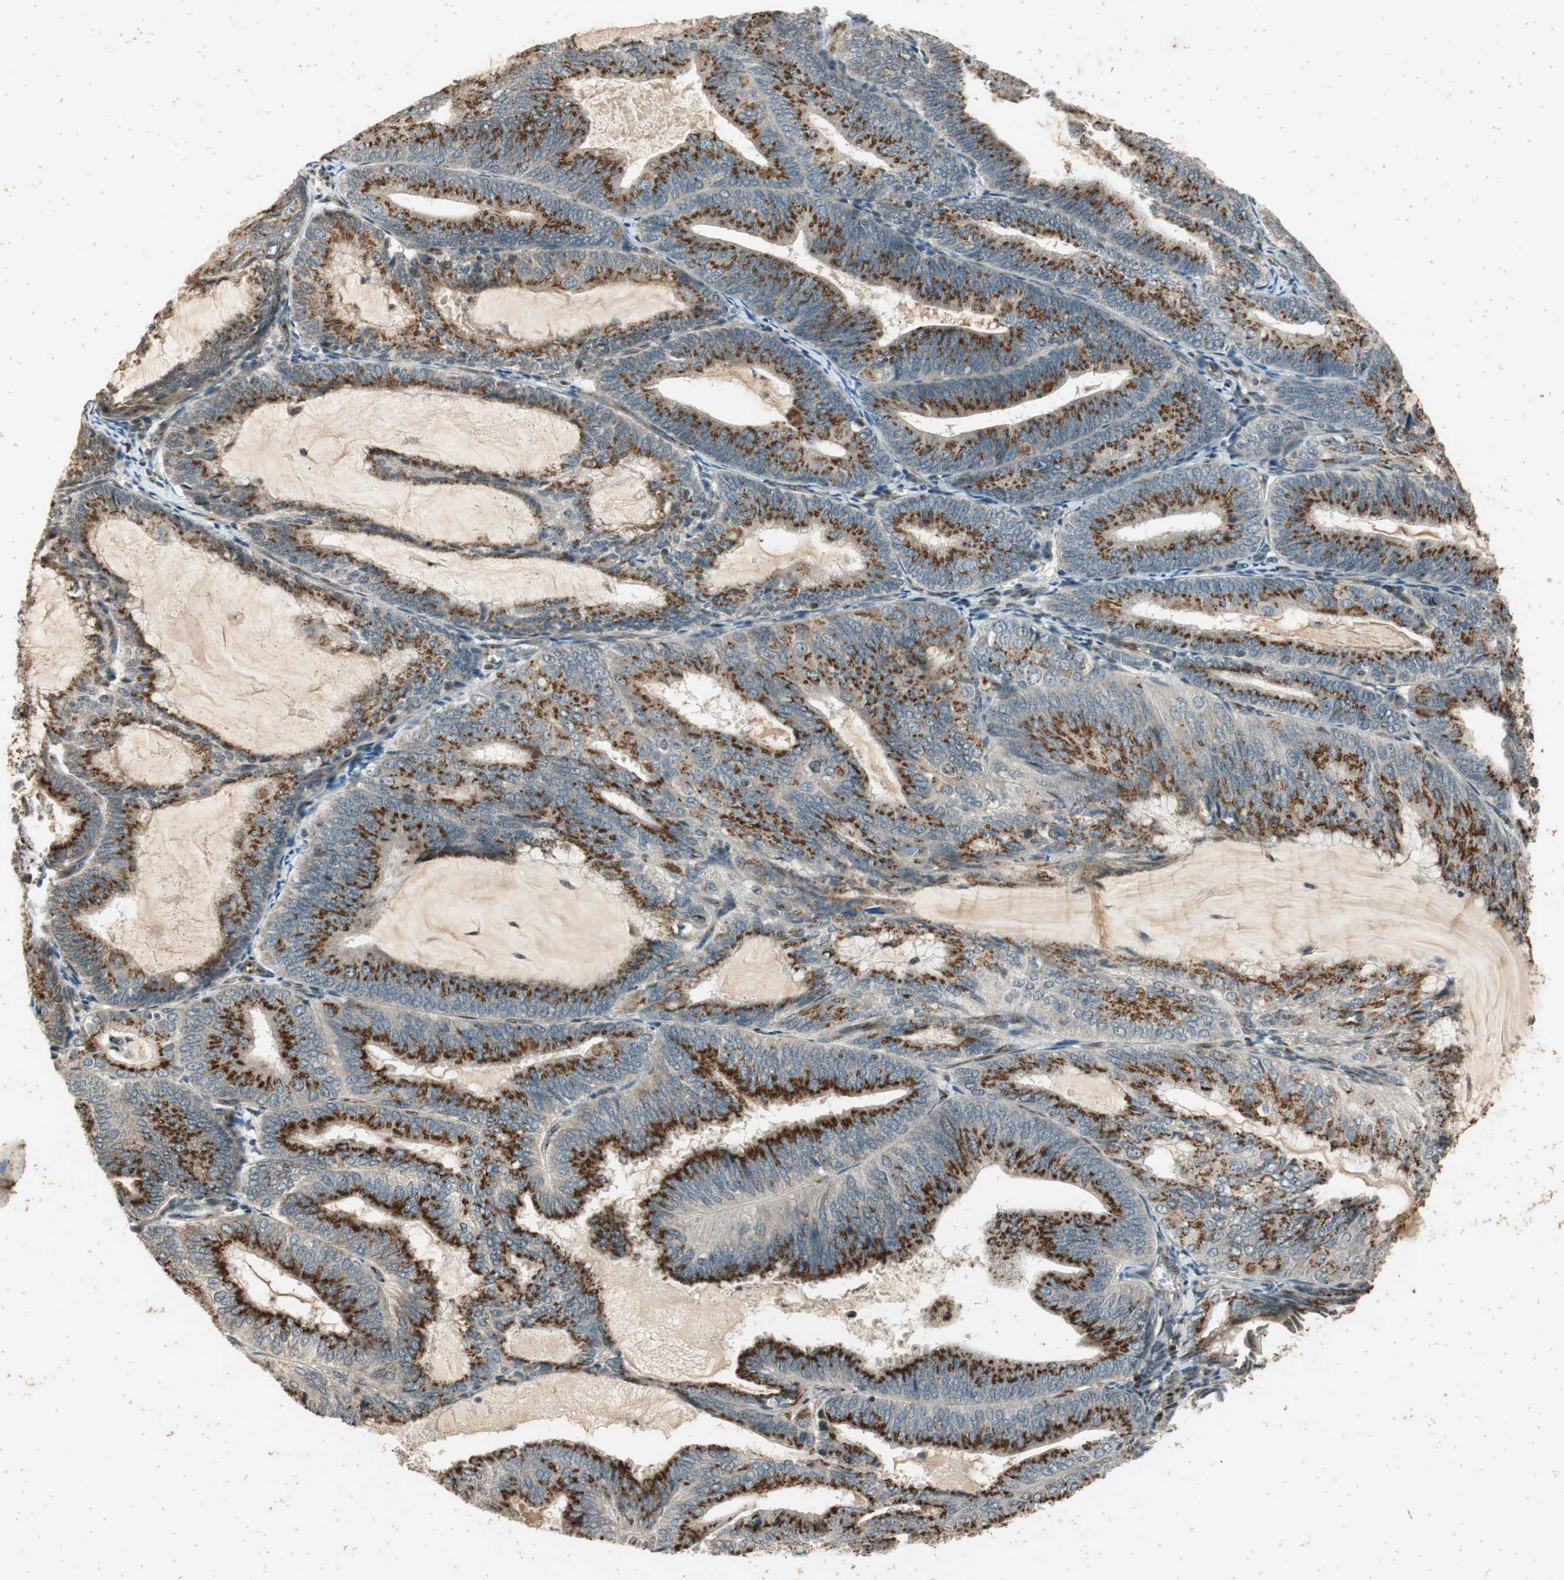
{"staining": {"intensity": "moderate", "quantity": ">75%", "location": "cytoplasmic/membranous"}, "tissue": "endometrial cancer", "cell_type": "Tumor cells", "image_type": "cancer", "snomed": [{"axis": "morphology", "description": "Adenocarcinoma, NOS"}, {"axis": "topography", "description": "Endometrium"}], "caption": "Tumor cells display medium levels of moderate cytoplasmic/membranous staining in approximately >75% of cells in endometrial cancer (adenocarcinoma).", "gene": "NEO1", "patient": {"sex": "female", "age": 81}}